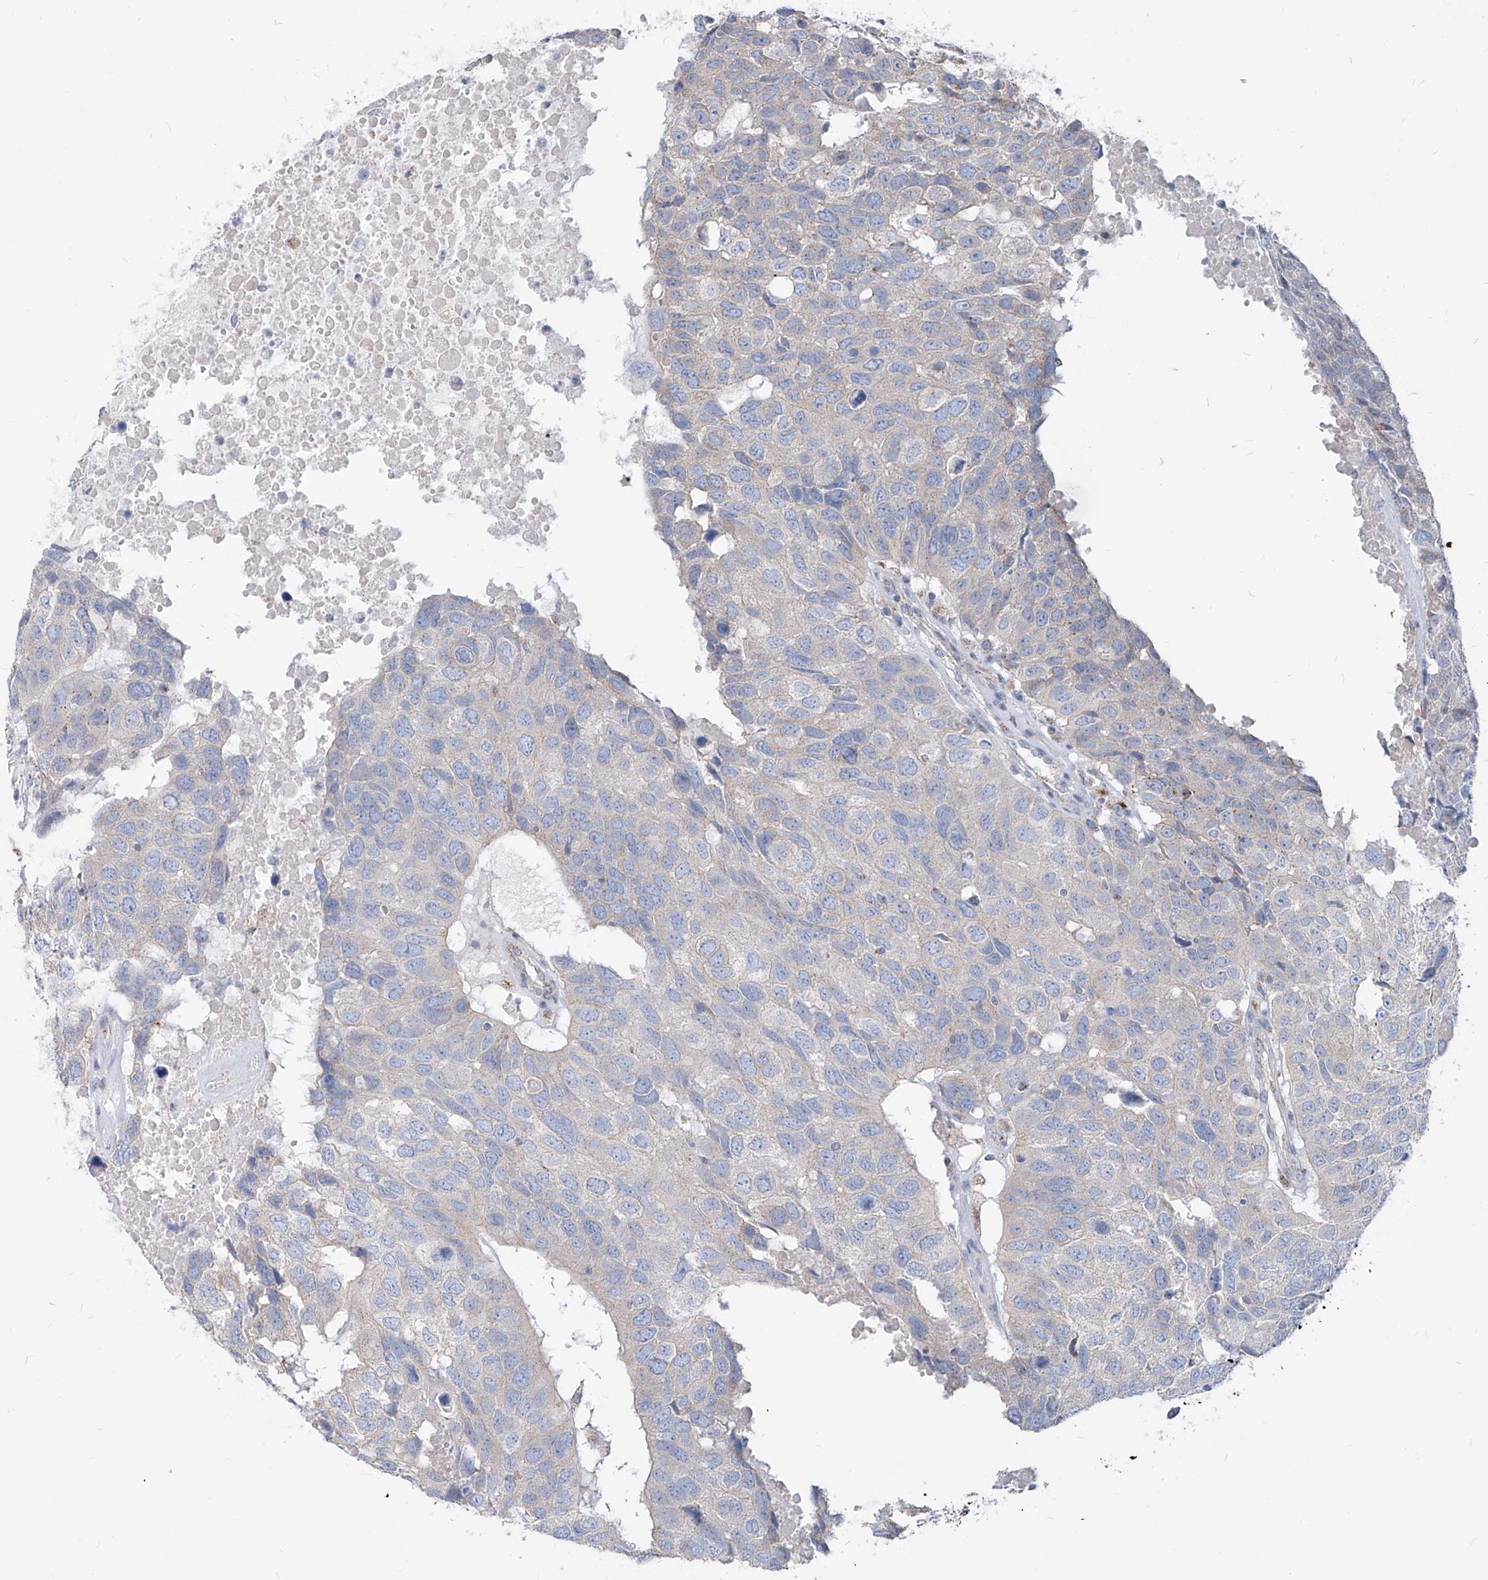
{"staining": {"intensity": "negative", "quantity": "none", "location": "none"}, "tissue": "head and neck cancer", "cell_type": "Tumor cells", "image_type": "cancer", "snomed": [{"axis": "morphology", "description": "Squamous cell carcinoma, NOS"}, {"axis": "topography", "description": "Head-Neck"}], "caption": "DAB (3,3'-diaminobenzidine) immunohistochemical staining of head and neck squamous cell carcinoma shows no significant expression in tumor cells.", "gene": "AGPS", "patient": {"sex": "male", "age": 66}}